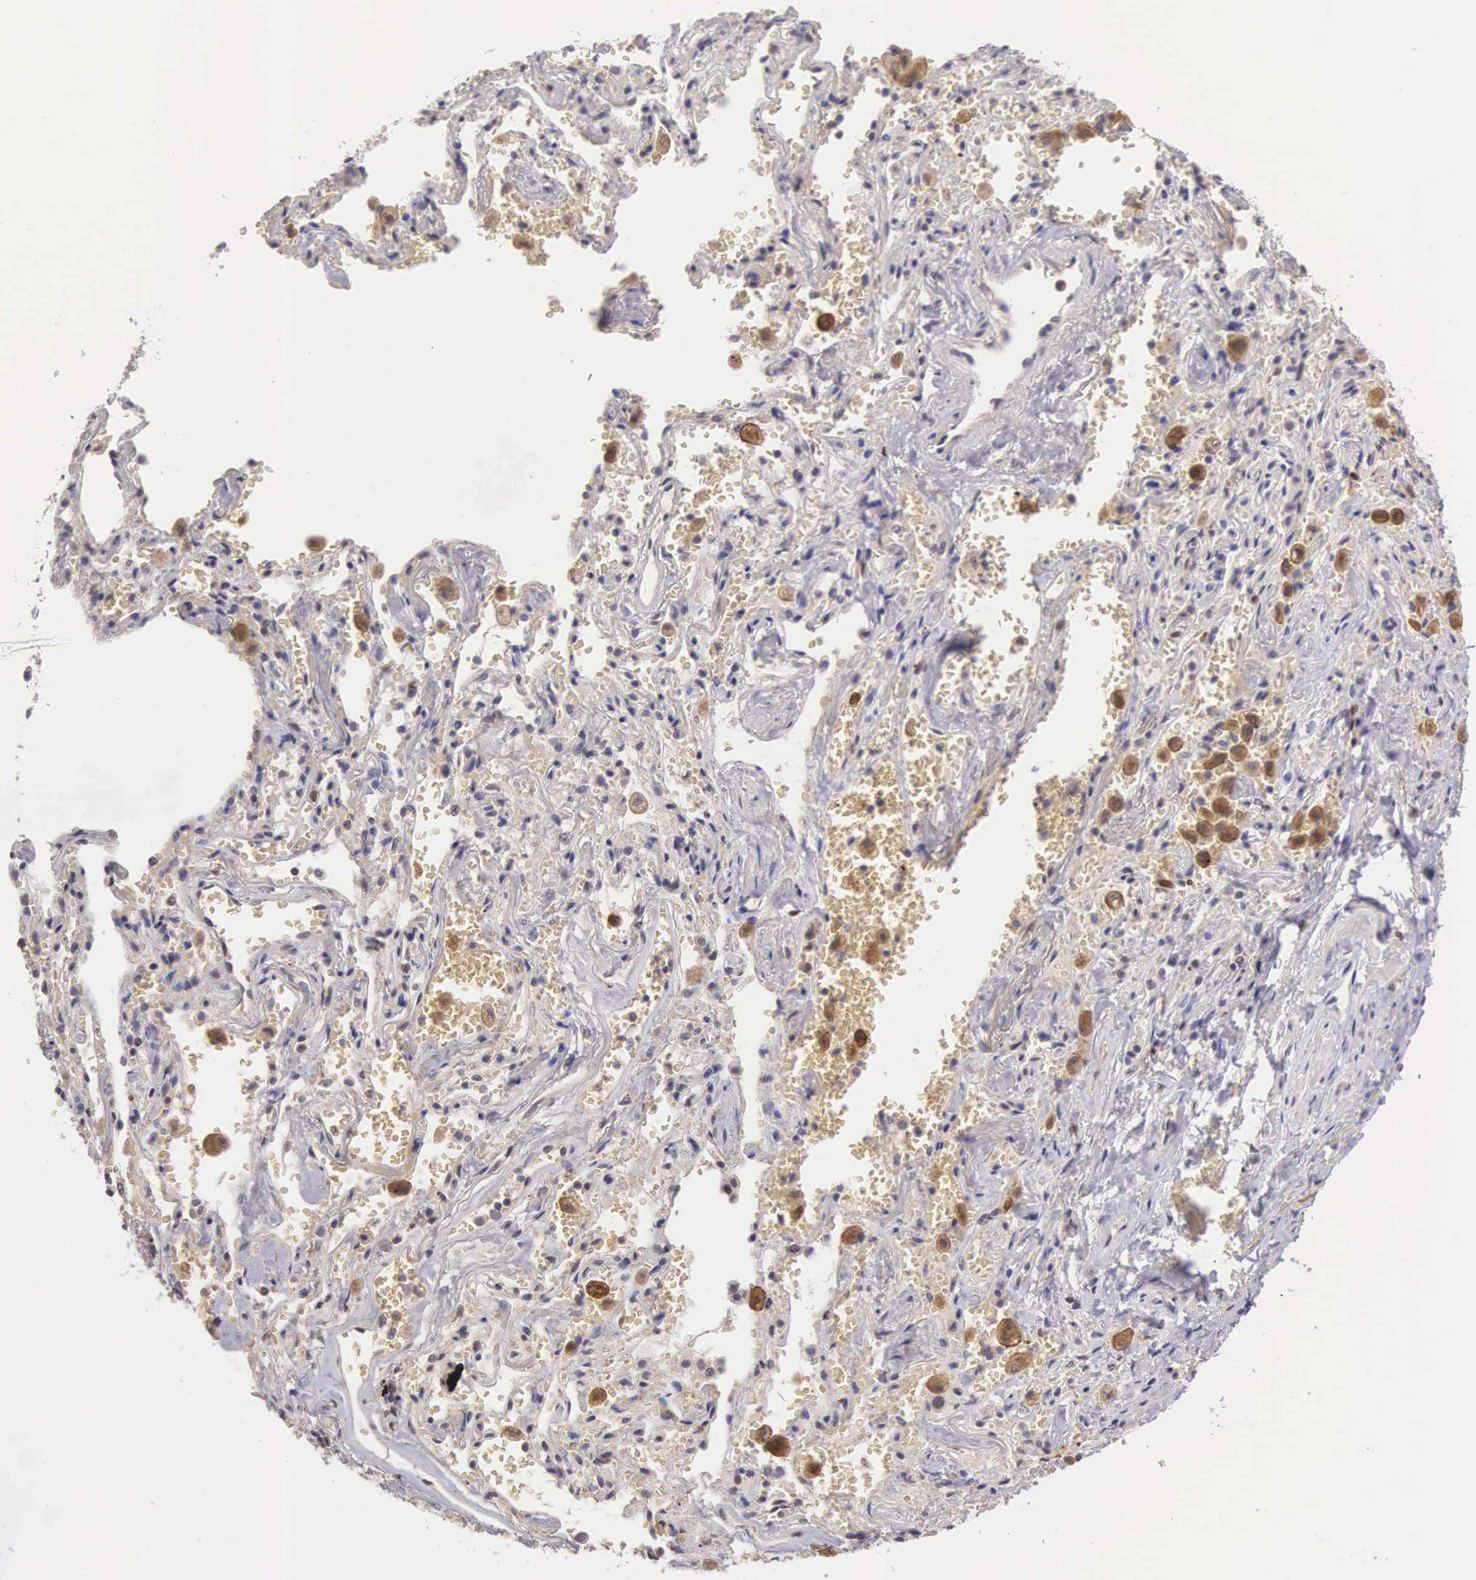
{"staining": {"intensity": "moderate", "quantity": "<25%", "location": "cytoplasmic/membranous"}, "tissue": "adipose tissue", "cell_type": "Adipocytes", "image_type": "normal", "snomed": [{"axis": "morphology", "description": "Normal tissue, NOS"}, {"axis": "topography", "description": "Cartilage tissue"}, {"axis": "topography", "description": "Lung"}], "caption": "A micrograph of adipose tissue stained for a protein shows moderate cytoplasmic/membranous brown staining in adipocytes. The staining was performed using DAB to visualize the protein expression in brown, while the nuclei were stained in blue with hematoxylin (Magnification: 20x).", "gene": "CDC45", "patient": {"sex": "male", "age": 65}}